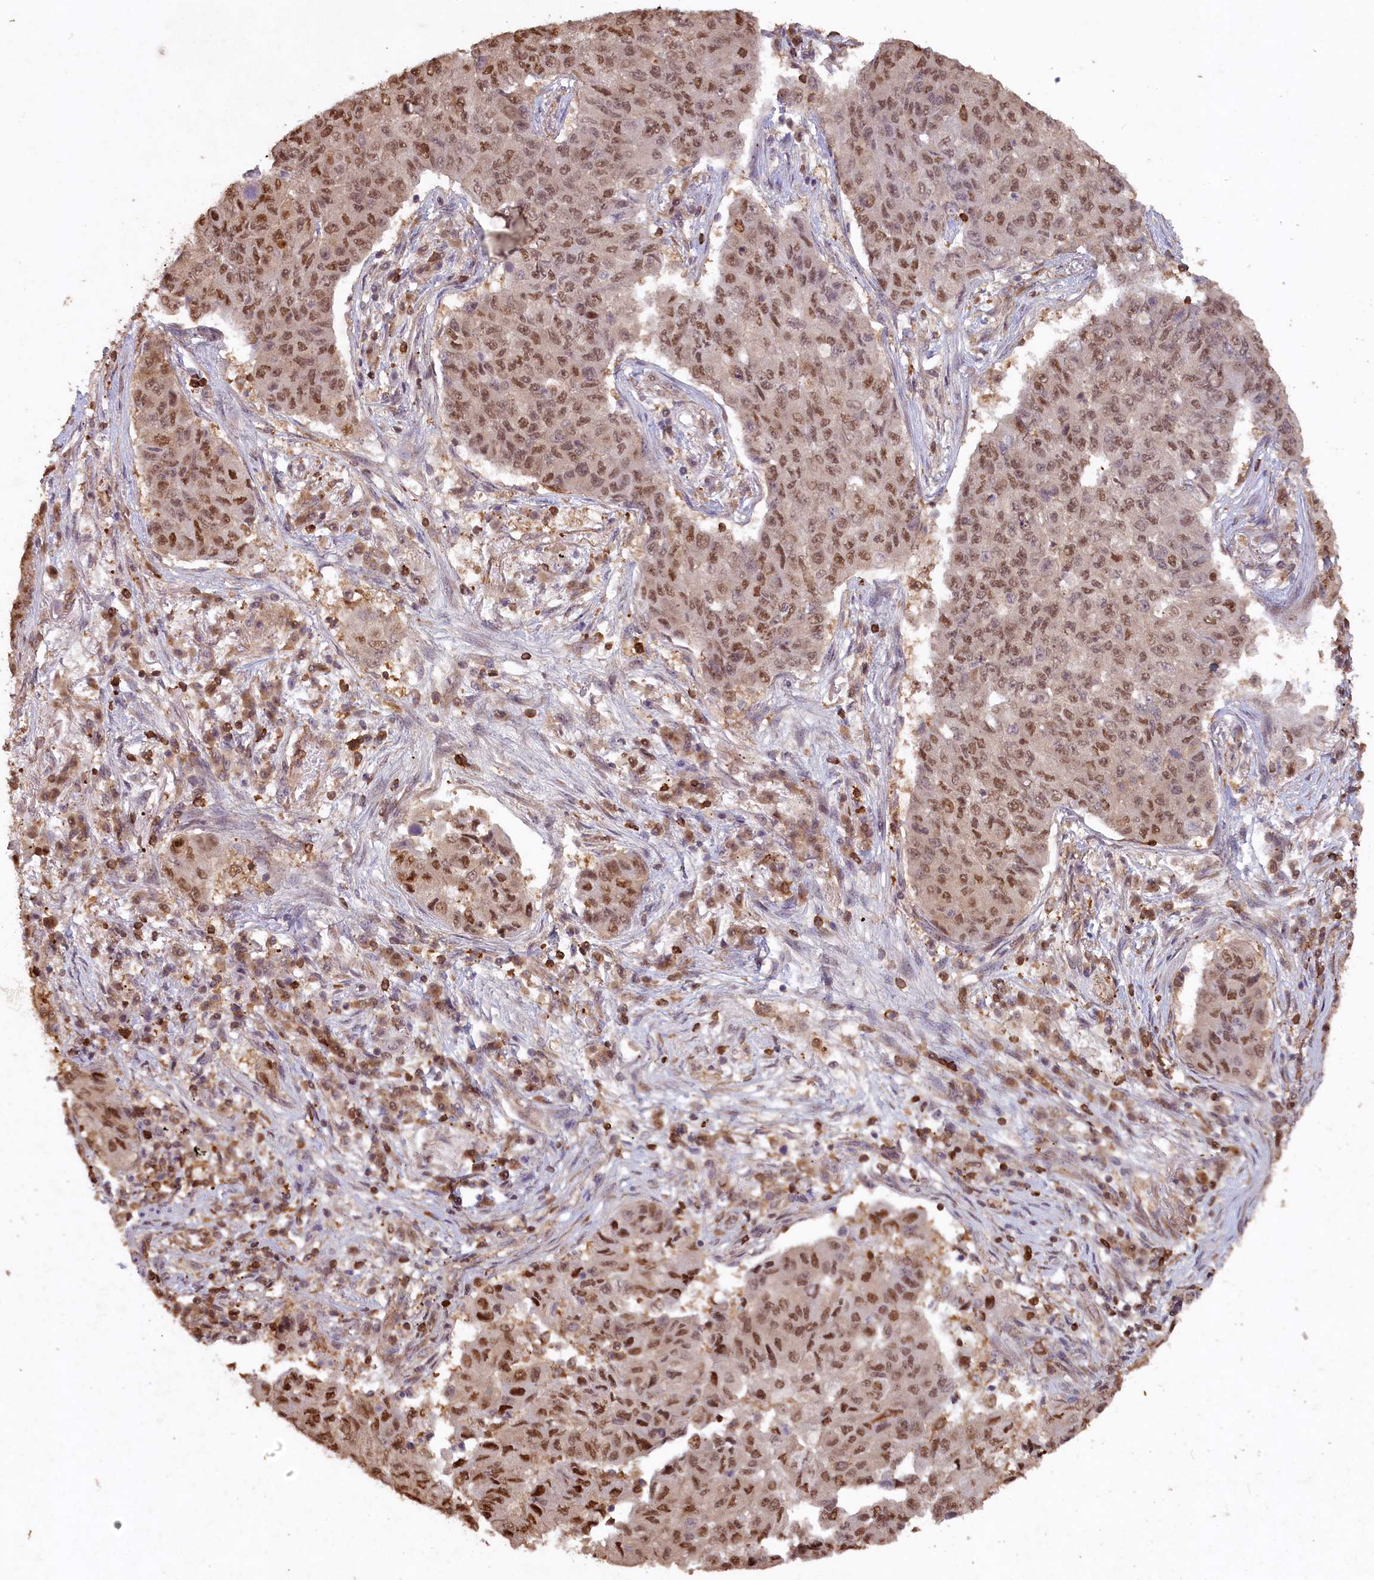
{"staining": {"intensity": "moderate", "quantity": ">75%", "location": "nuclear"}, "tissue": "lung cancer", "cell_type": "Tumor cells", "image_type": "cancer", "snomed": [{"axis": "morphology", "description": "Squamous cell carcinoma, NOS"}, {"axis": "topography", "description": "Lung"}], "caption": "A brown stain shows moderate nuclear expression of a protein in squamous cell carcinoma (lung) tumor cells.", "gene": "MADD", "patient": {"sex": "male", "age": 74}}